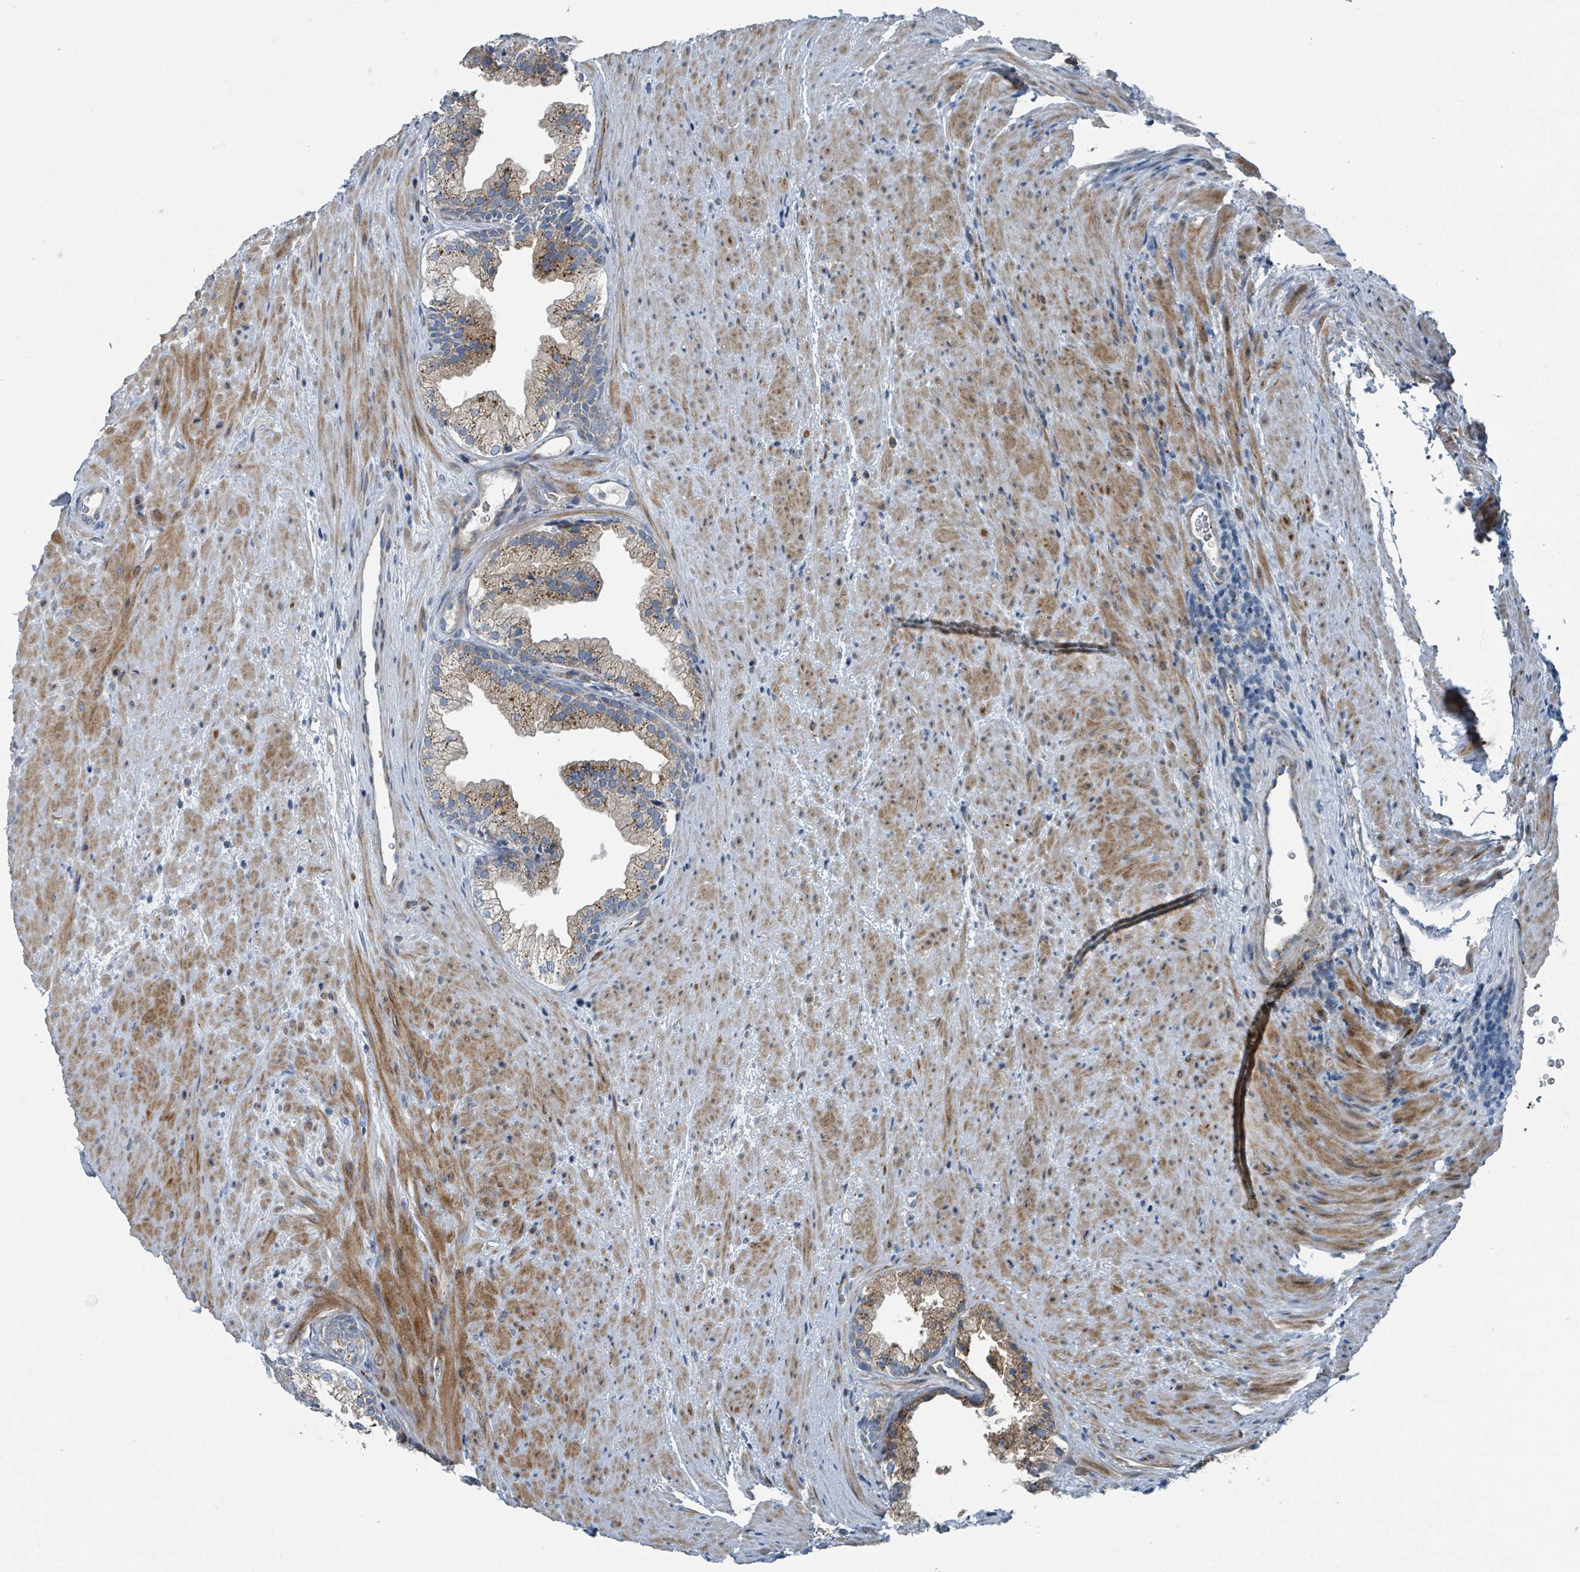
{"staining": {"intensity": "moderate", "quantity": "25%-75%", "location": "cytoplasmic/membranous"}, "tissue": "prostate", "cell_type": "Glandular cells", "image_type": "normal", "snomed": [{"axis": "morphology", "description": "Normal tissue, NOS"}, {"axis": "topography", "description": "Prostate"}], "caption": "Immunohistochemistry (IHC) histopathology image of normal prostate stained for a protein (brown), which reveals medium levels of moderate cytoplasmic/membranous positivity in approximately 25%-75% of glandular cells.", "gene": "DIPK2A", "patient": {"sex": "male", "age": 76}}